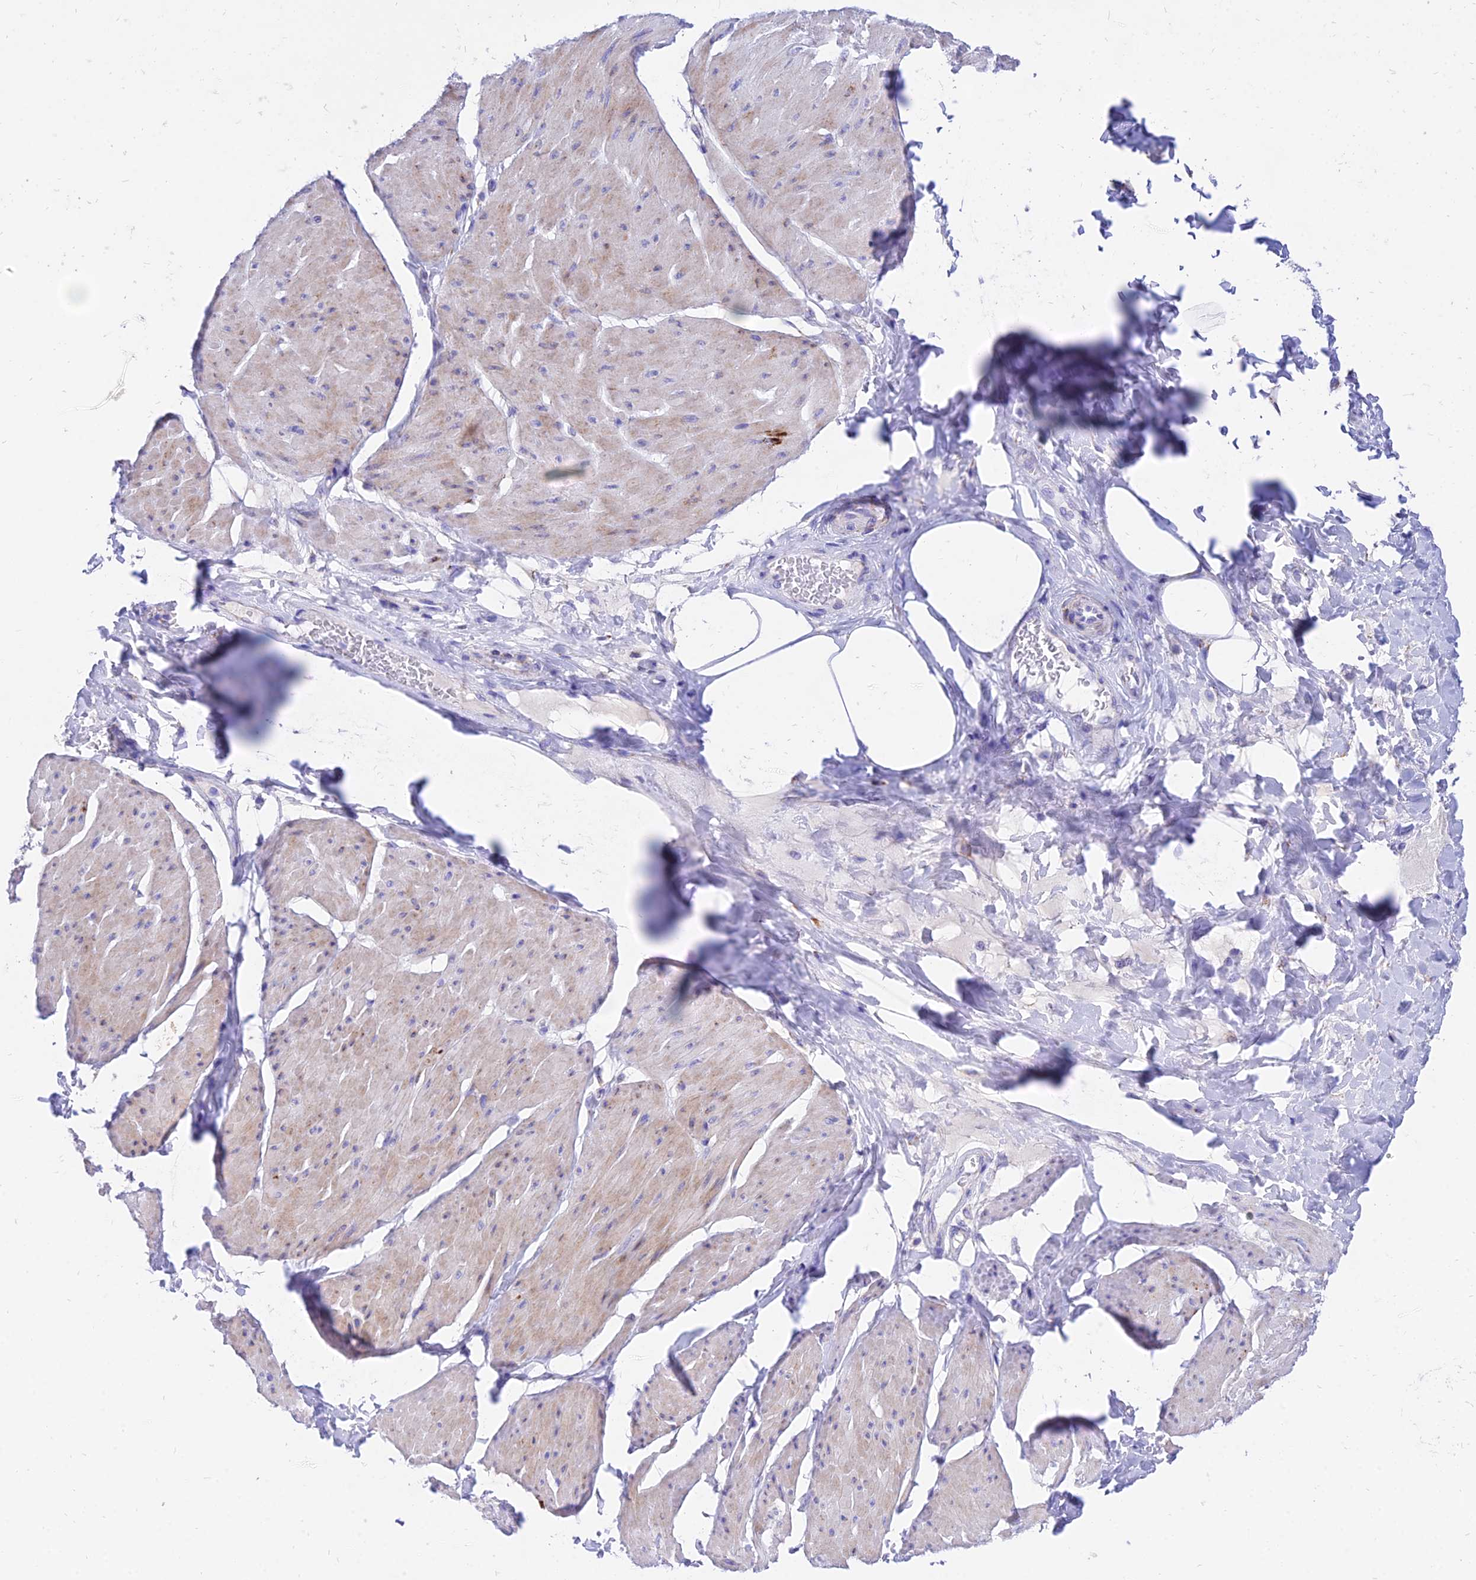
{"staining": {"intensity": "weak", "quantity": ">75%", "location": "cytoplasmic/membranous"}, "tissue": "smooth muscle", "cell_type": "Smooth muscle cells", "image_type": "normal", "snomed": [{"axis": "morphology", "description": "Urothelial carcinoma, High grade"}, {"axis": "topography", "description": "Urinary bladder"}], "caption": "This photomicrograph displays immunohistochemistry (IHC) staining of normal human smooth muscle, with low weak cytoplasmic/membranous staining in approximately >75% of smooth muscle cells.", "gene": "PKN3", "patient": {"sex": "male", "age": 46}}